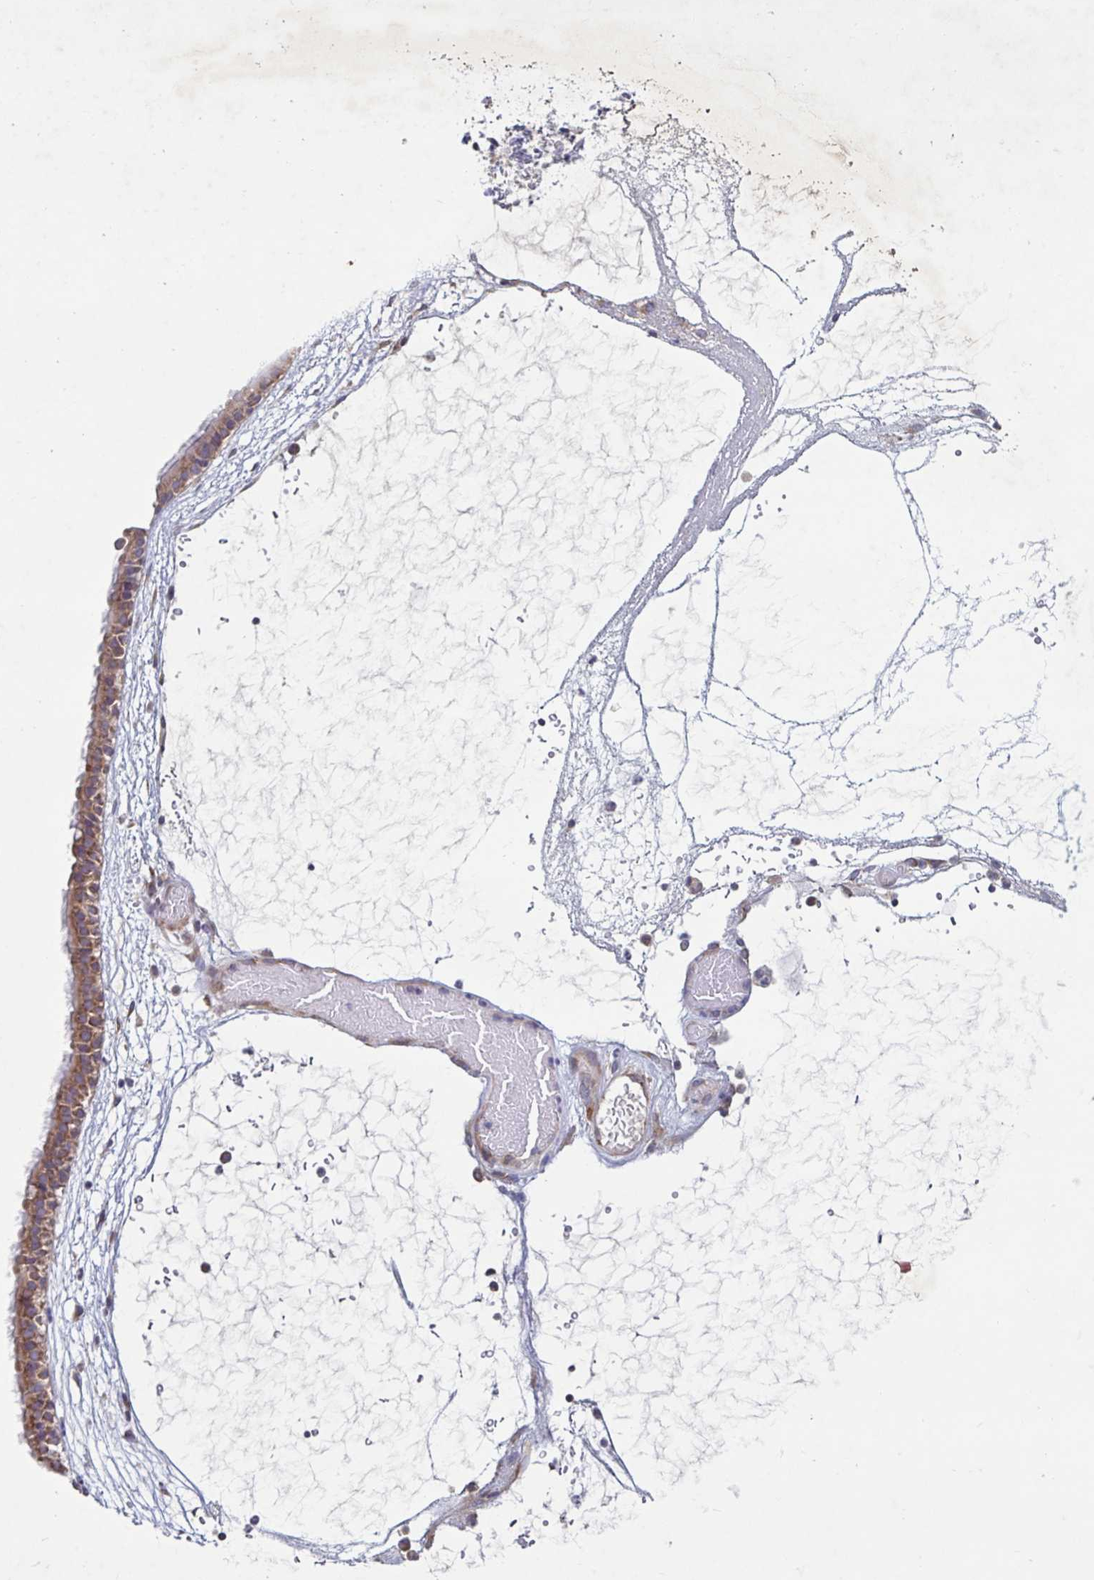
{"staining": {"intensity": "moderate", "quantity": ">75%", "location": "cytoplasmic/membranous"}, "tissue": "nasopharynx", "cell_type": "Respiratory epithelial cells", "image_type": "normal", "snomed": [{"axis": "morphology", "description": "Normal tissue, NOS"}, {"axis": "topography", "description": "Nasopharynx"}], "caption": "A medium amount of moderate cytoplasmic/membranous positivity is identified in approximately >75% of respiratory epithelial cells in unremarkable nasopharynx.", "gene": "FAM120A", "patient": {"sex": "male", "age": 24}}